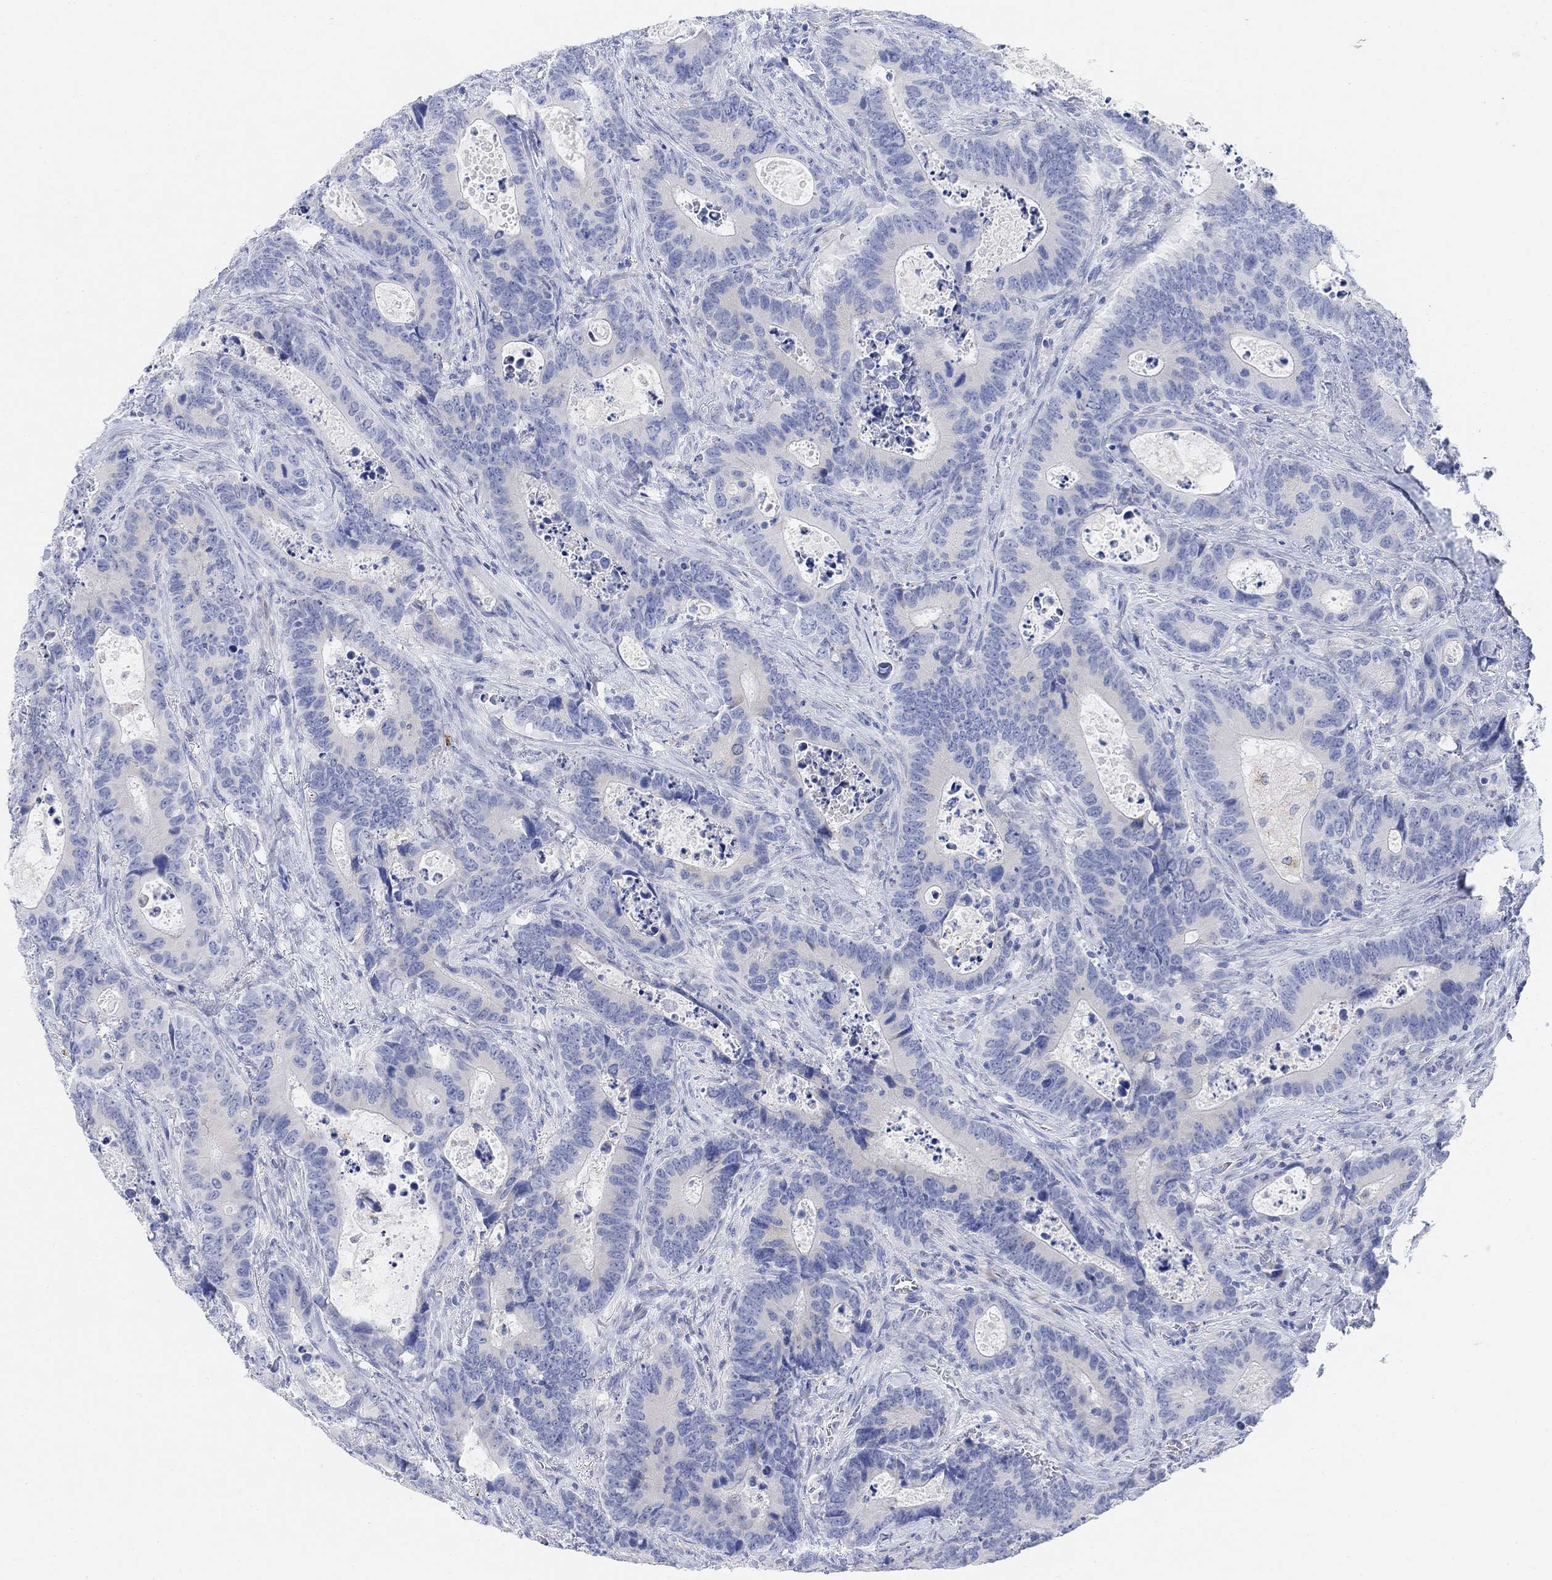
{"staining": {"intensity": "negative", "quantity": "none", "location": "none"}, "tissue": "colorectal cancer", "cell_type": "Tumor cells", "image_type": "cancer", "snomed": [{"axis": "morphology", "description": "Adenocarcinoma, NOS"}, {"axis": "topography", "description": "Colon"}], "caption": "IHC image of adenocarcinoma (colorectal) stained for a protein (brown), which displays no staining in tumor cells.", "gene": "RETNLB", "patient": {"sex": "female", "age": 82}}